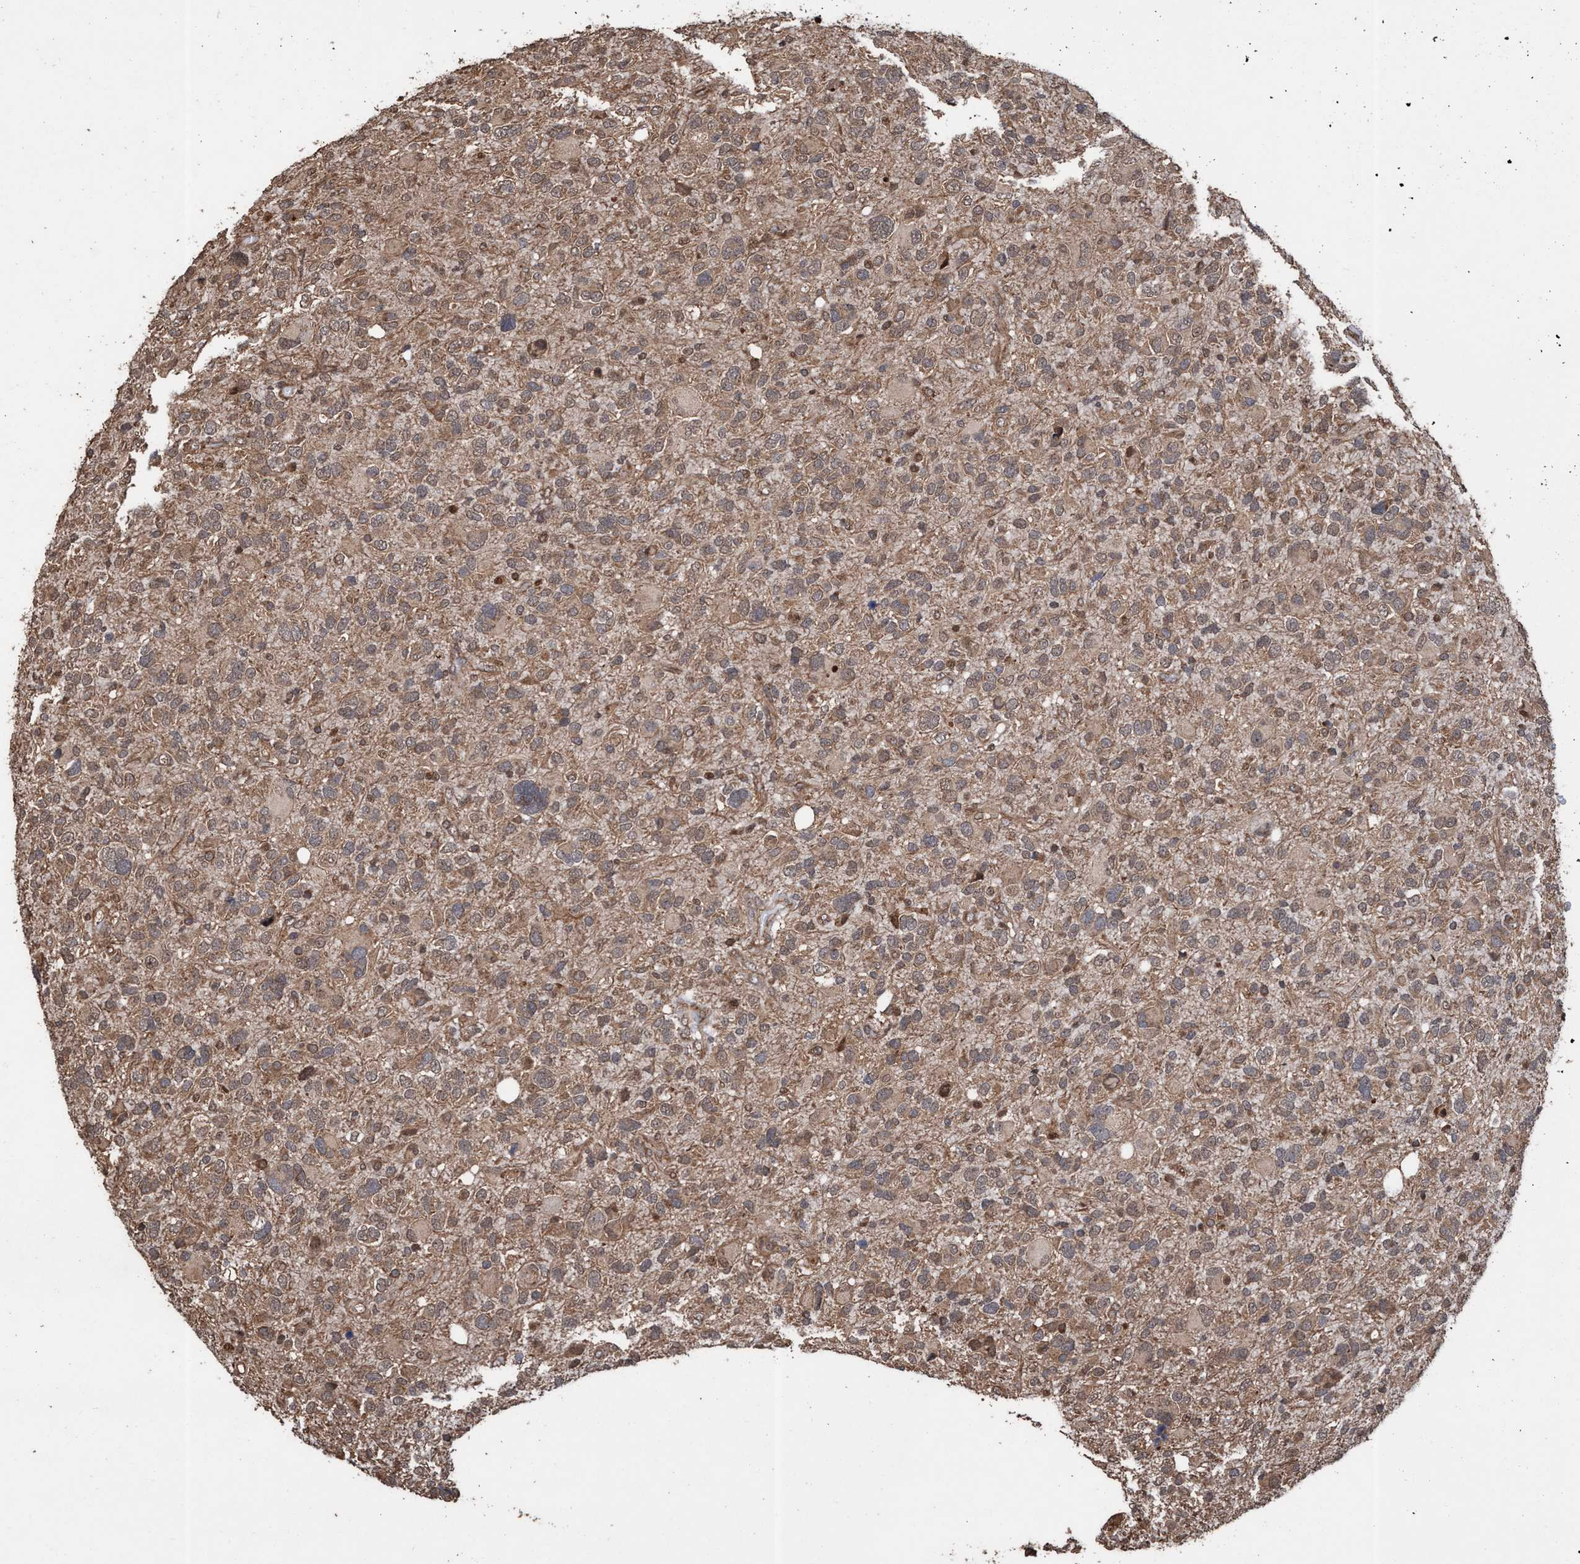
{"staining": {"intensity": "weak", "quantity": ">75%", "location": "cytoplasmic/membranous,nuclear"}, "tissue": "glioma", "cell_type": "Tumor cells", "image_type": "cancer", "snomed": [{"axis": "morphology", "description": "Glioma, malignant, High grade"}, {"axis": "topography", "description": "Brain"}], "caption": "Malignant glioma (high-grade) was stained to show a protein in brown. There is low levels of weak cytoplasmic/membranous and nuclear expression in about >75% of tumor cells. Ihc stains the protein of interest in brown and the nuclei are stained blue.", "gene": "TRPC7", "patient": {"sex": "male", "age": 48}}